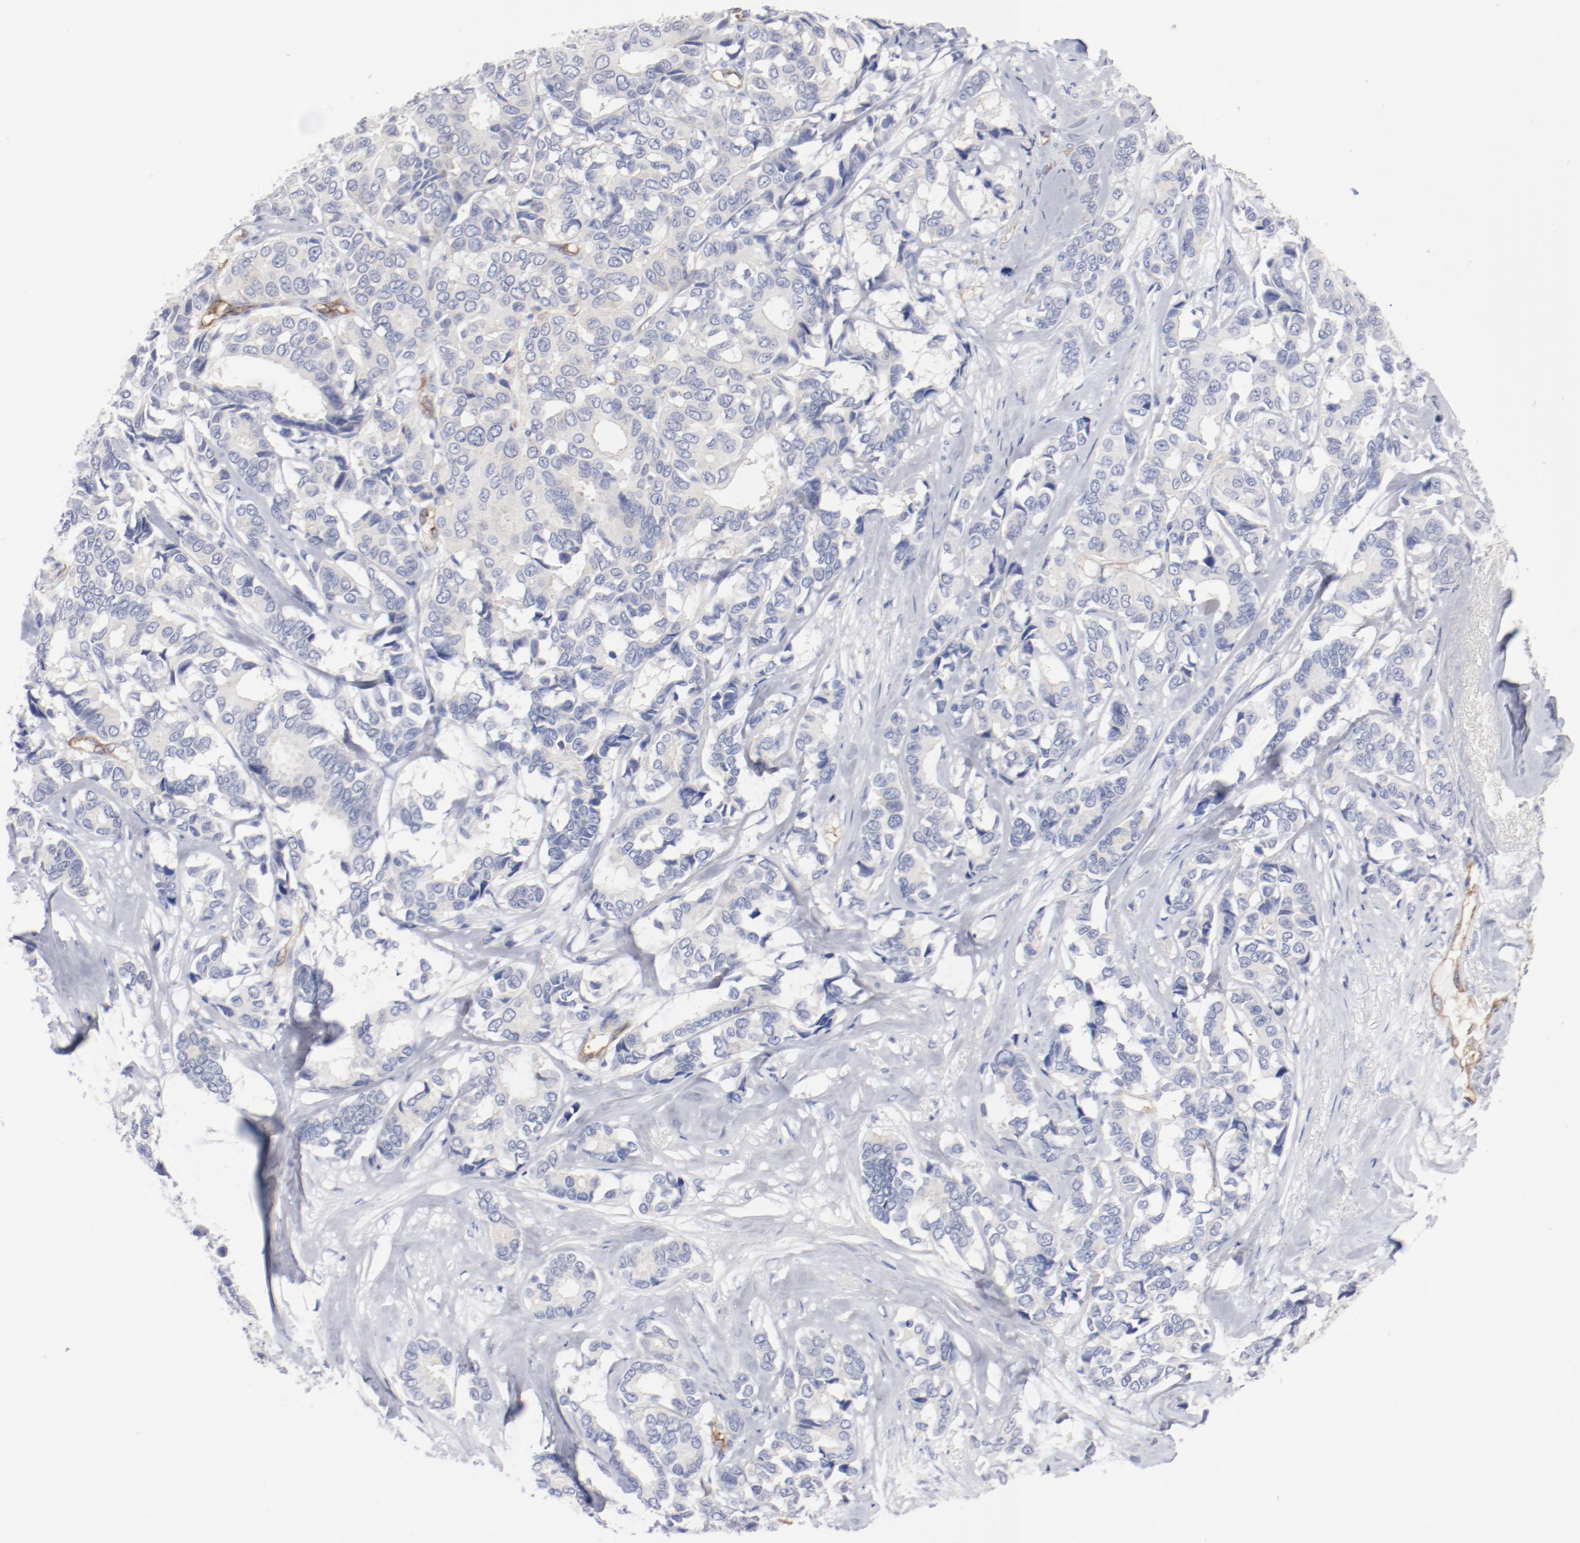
{"staining": {"intensity": "weak", "quantity": "<25%", "location": "cytoplasmic/membranous"}, "tissue": "breast cancer", "cell_type": "Tumor cells", "image_type": "cancer", "snomed": [{"axis": "morphology", "description": "Duct carcinoma"}, {"axis": "topography", "description": "Breast"}], "caption": "High power microscopy micrograph of an immunohistochemistry histopathology image of breast cancer, revealing no significant staining in tumor cells.", "gene": "SHANK3", "patient": {"sex": "female", "age": 87}}